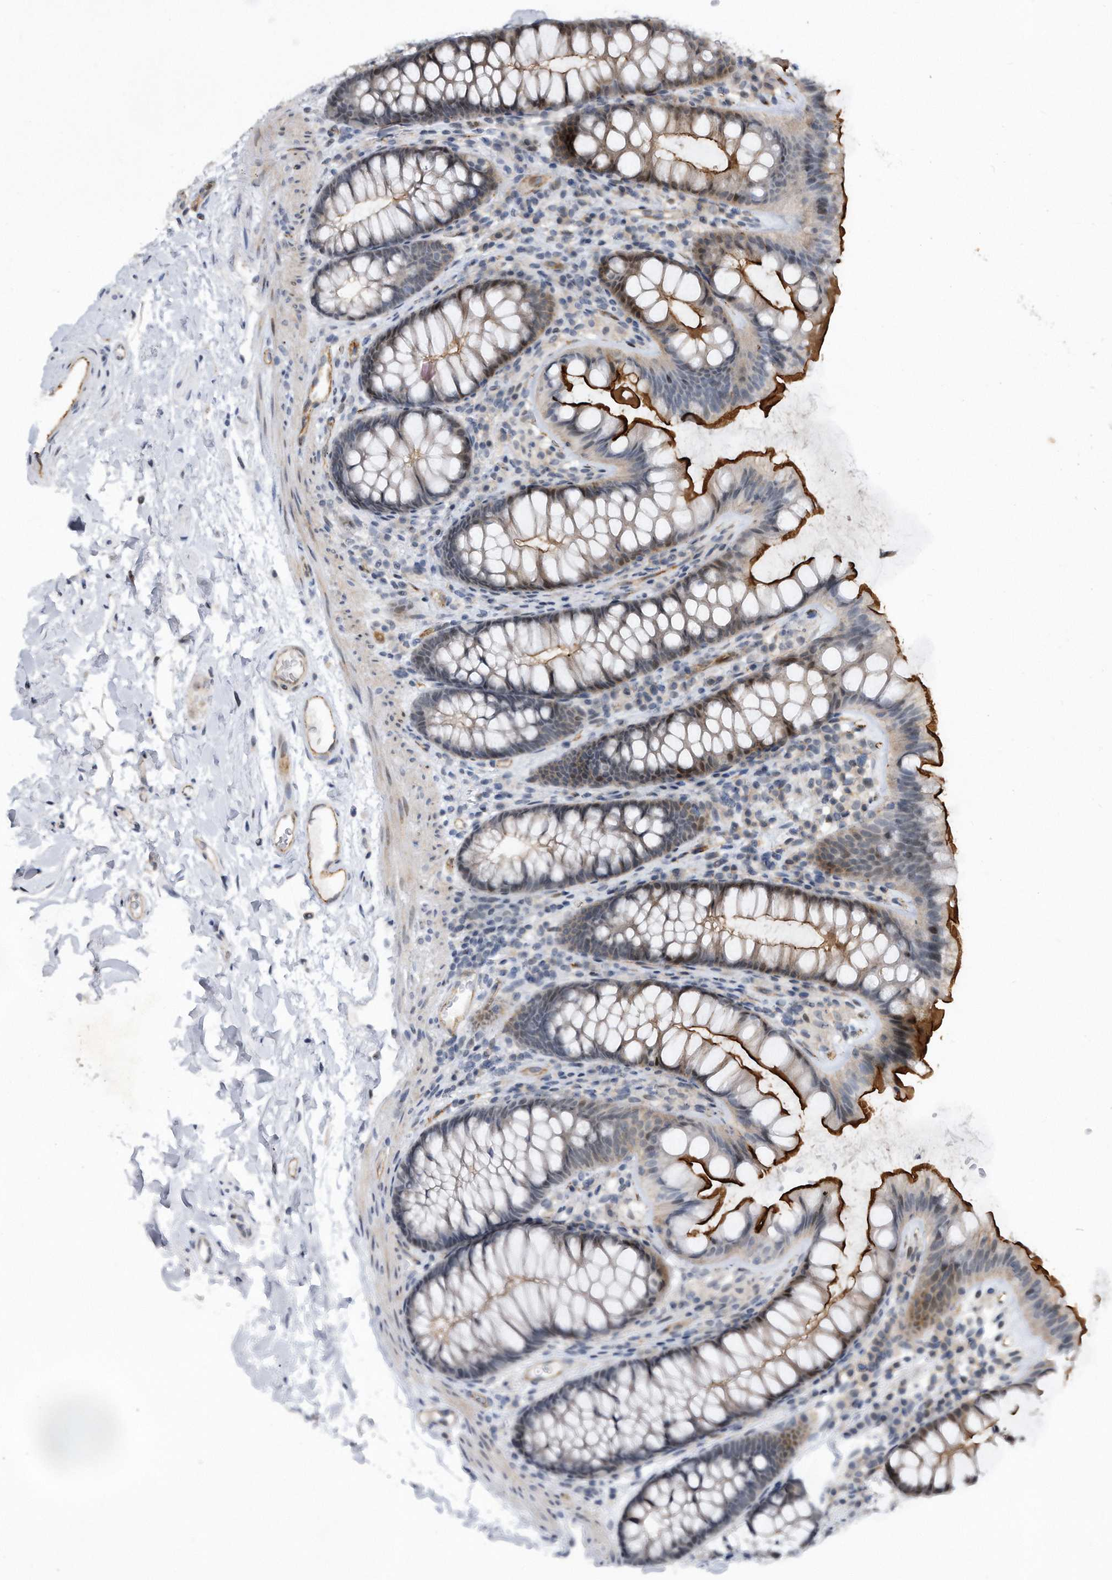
{"staining": {"intensity": "weak", "quantity": ">75%", "location": "cytoplasmic/membranous"}, "tissue": "colon", "cell_type": "Endothelial cells", "image_type": "normal", "snomed": [{"axis": "morphology", "description": "Normal tissue, NOS"}, {"axis": "topography", "description": "Colon"}], "caption": "Protein staining displays weak cytoplasmic/membranous staining in about >75% of endothelial cells in benign colon.", "gene": "PGBD2", "patient": {"sex": "female", "age": 62}}